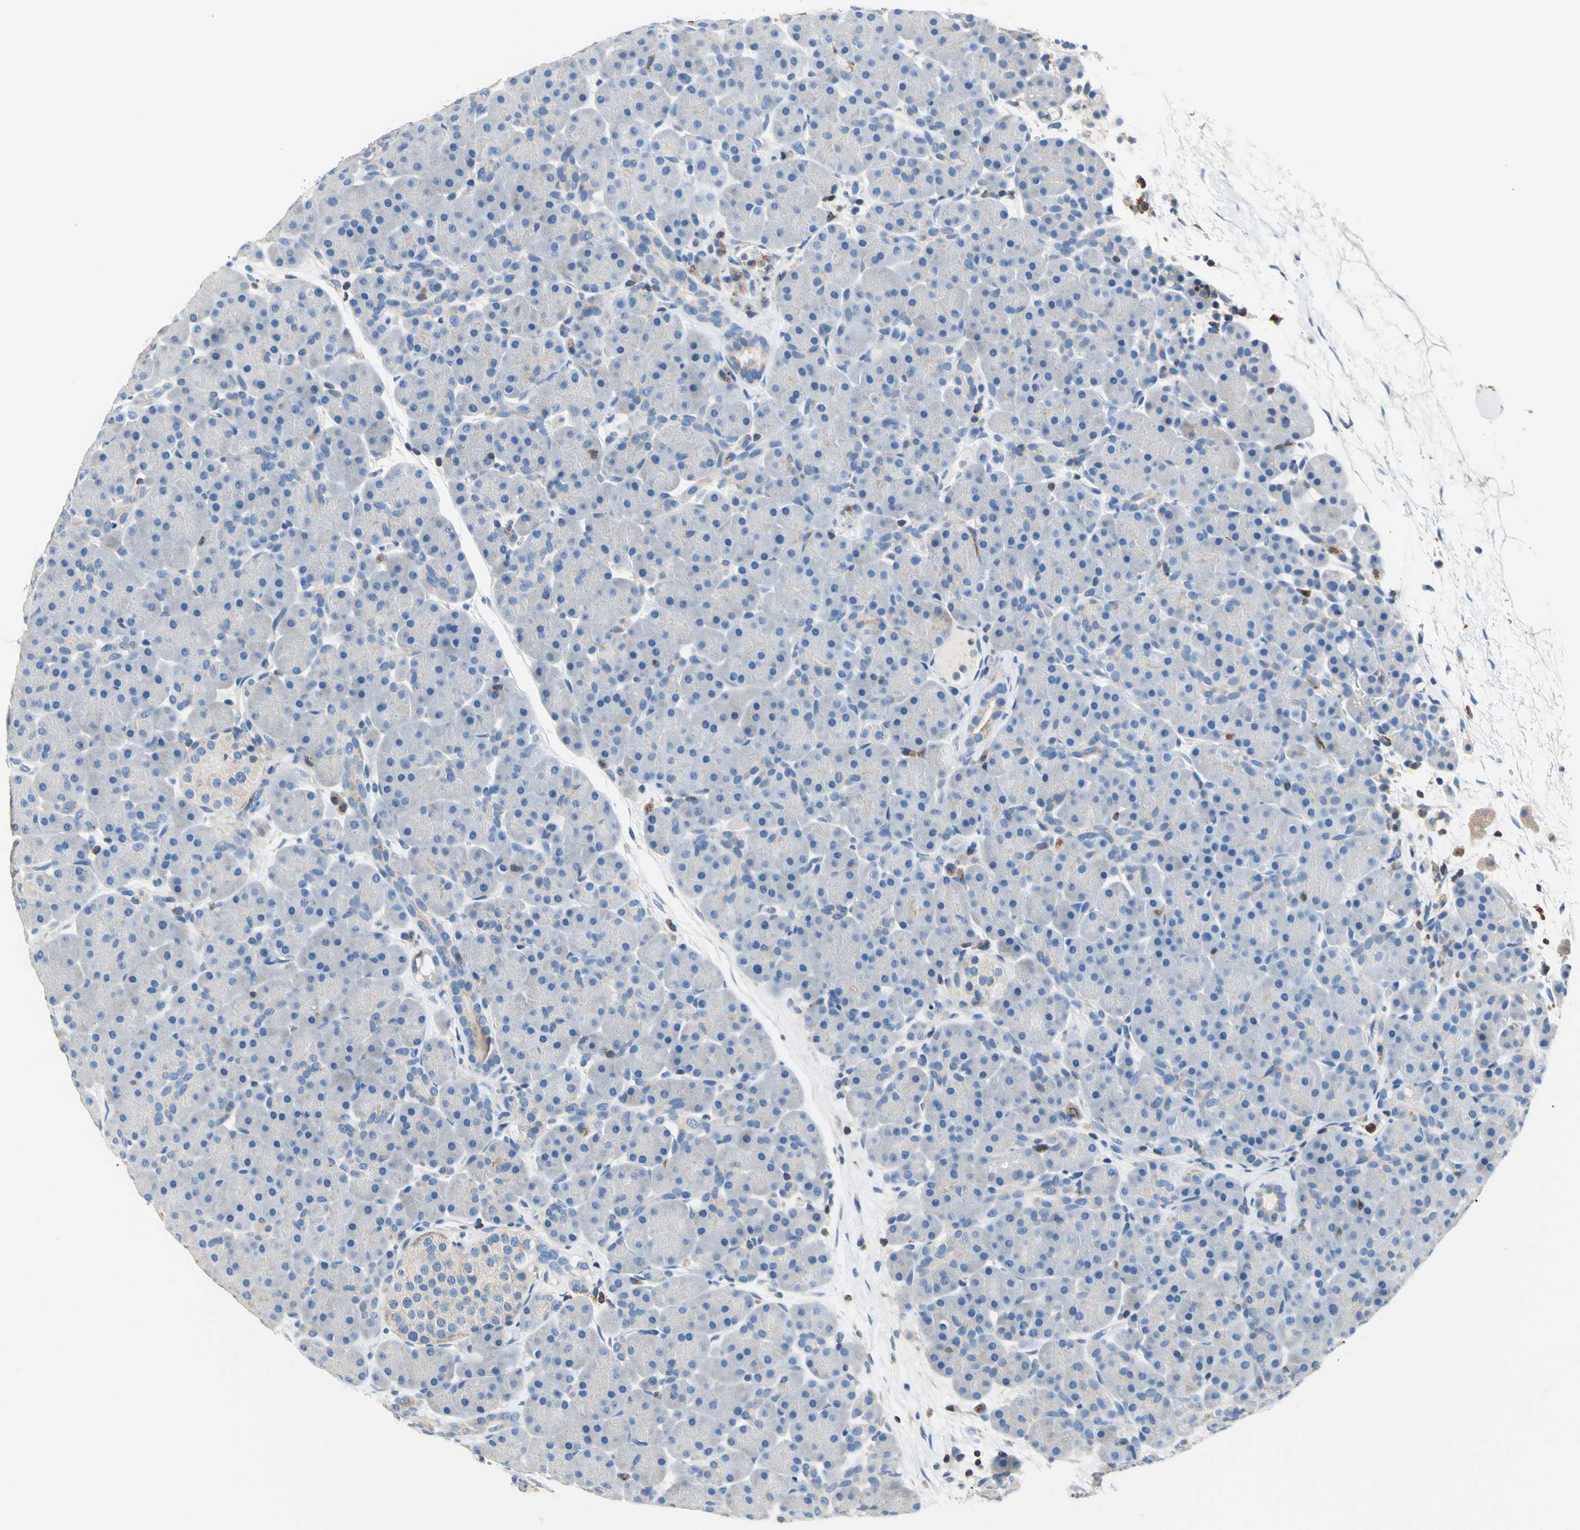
{"staining": {"intensity": "weak", "quantity": "<25%", "location": "cytoplasmic/membranous"}, "tissue": "pancreas", "cell_type": "Exocrine glandular cells", "image_type": "normal", "snomed": [{"axis": "morphology", "description": "Normal tissue, NOS"}, {"axis": "topography", "description": "Pancreas"}], "caption": "DAB (3,3'-diaminobenzidine) immunohistochemical staining of benign human pancreas shows no significant staining in exocrine glandular cells.", "gene": "SEPTIN11", "patient": {"sex": "male", "age": 66}}